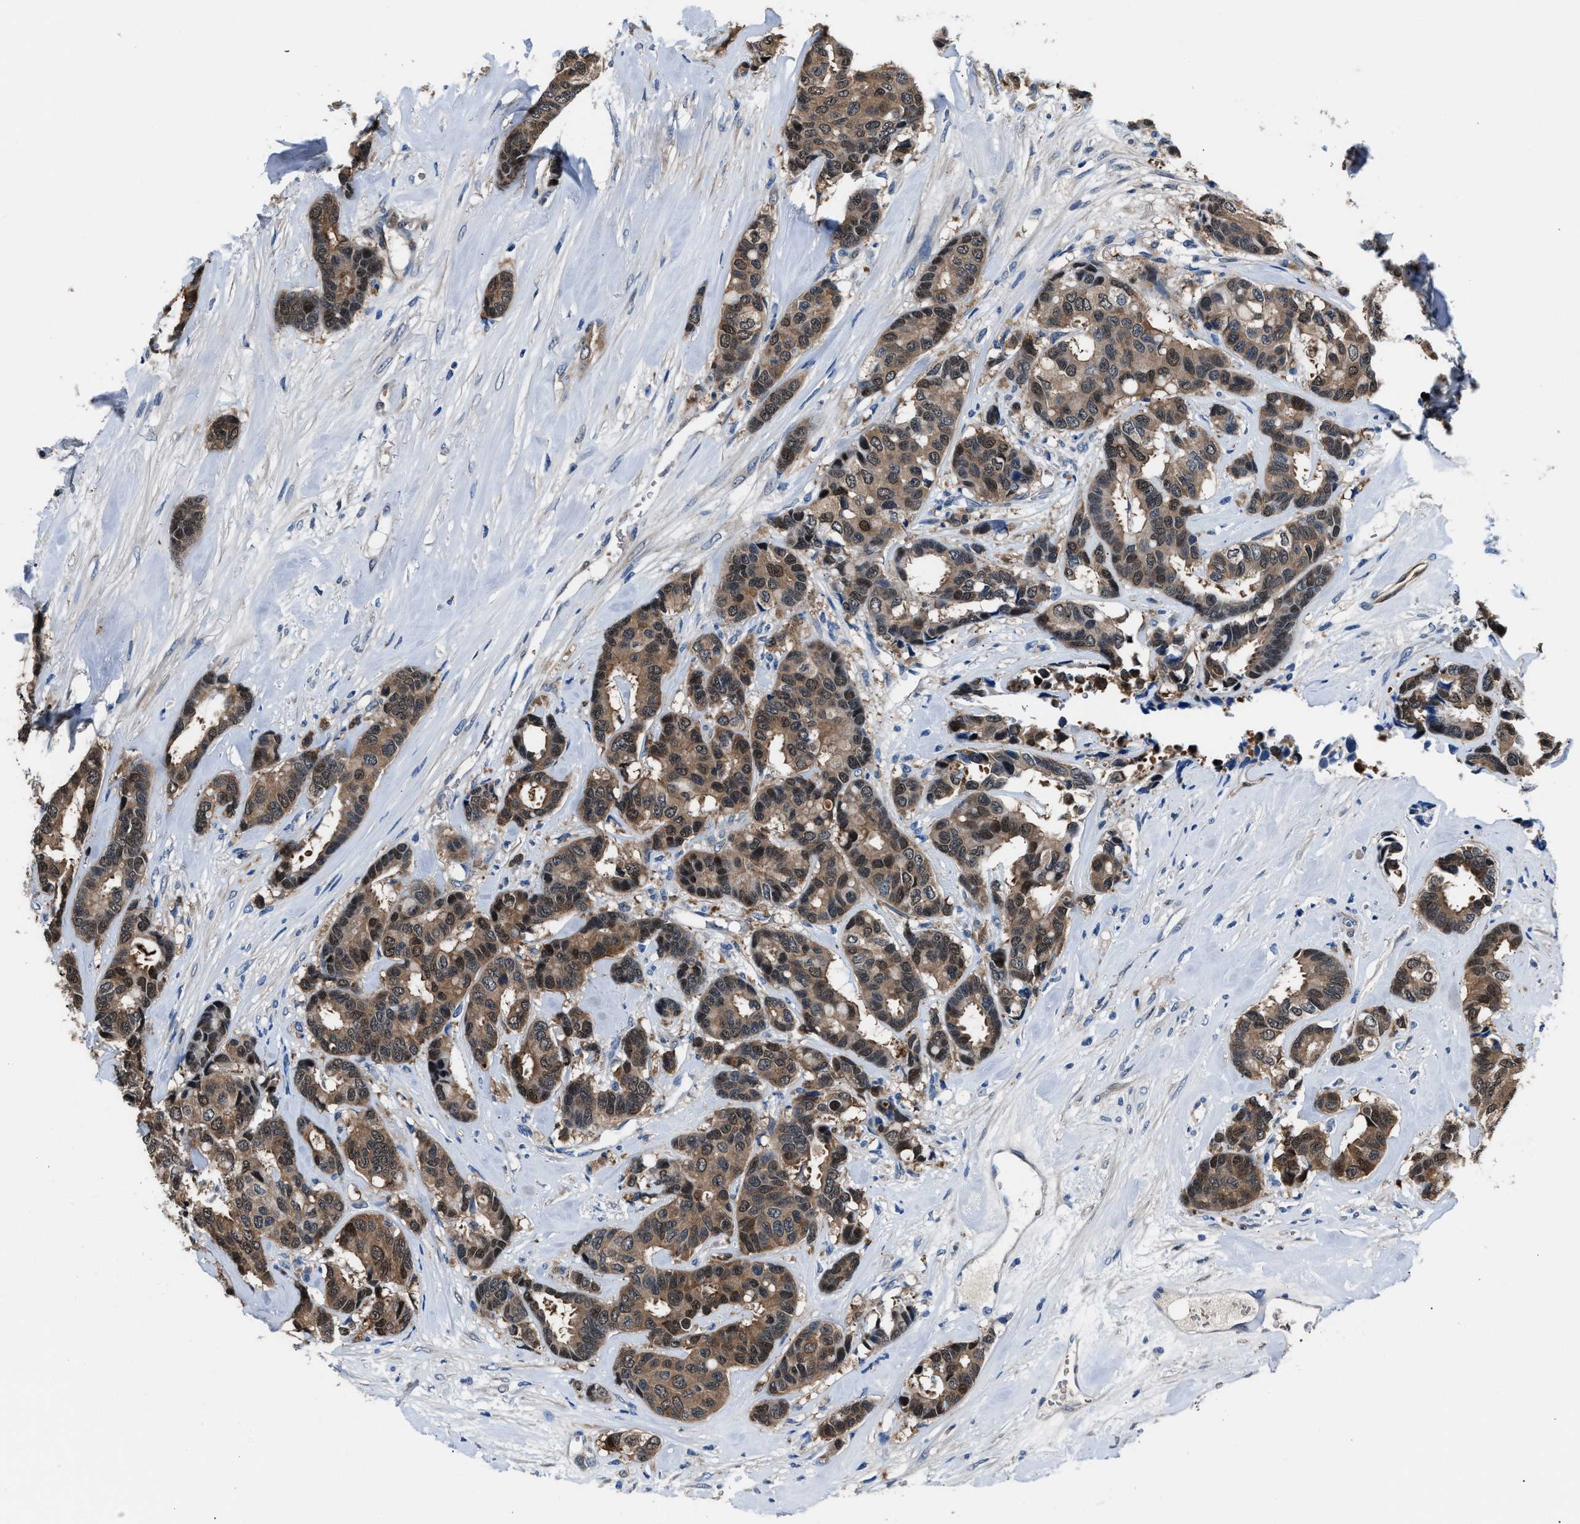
{"staining": {"intensity": "moderate", "quantity": ">75%", "location": "cytoplasmic/membranous,nuclear"}, "tissue": "breast cancer", "cell_type": "Tumor cells", "image_type": "cancer", "snomed": [{"axis": "morphology", "description": "Duct carcinoma"}, {"axis": "topography", "description": "Breast"}], "caption": "Infiltrating ductal carcinoma (breast) stained for a protein (brown) shows moderate cytoplasmic/membranous and nuclear positive expression in approximately >75% of tumor cells.", "gene": "PPA1", "patient": {"sex": "female", "age": 87}}